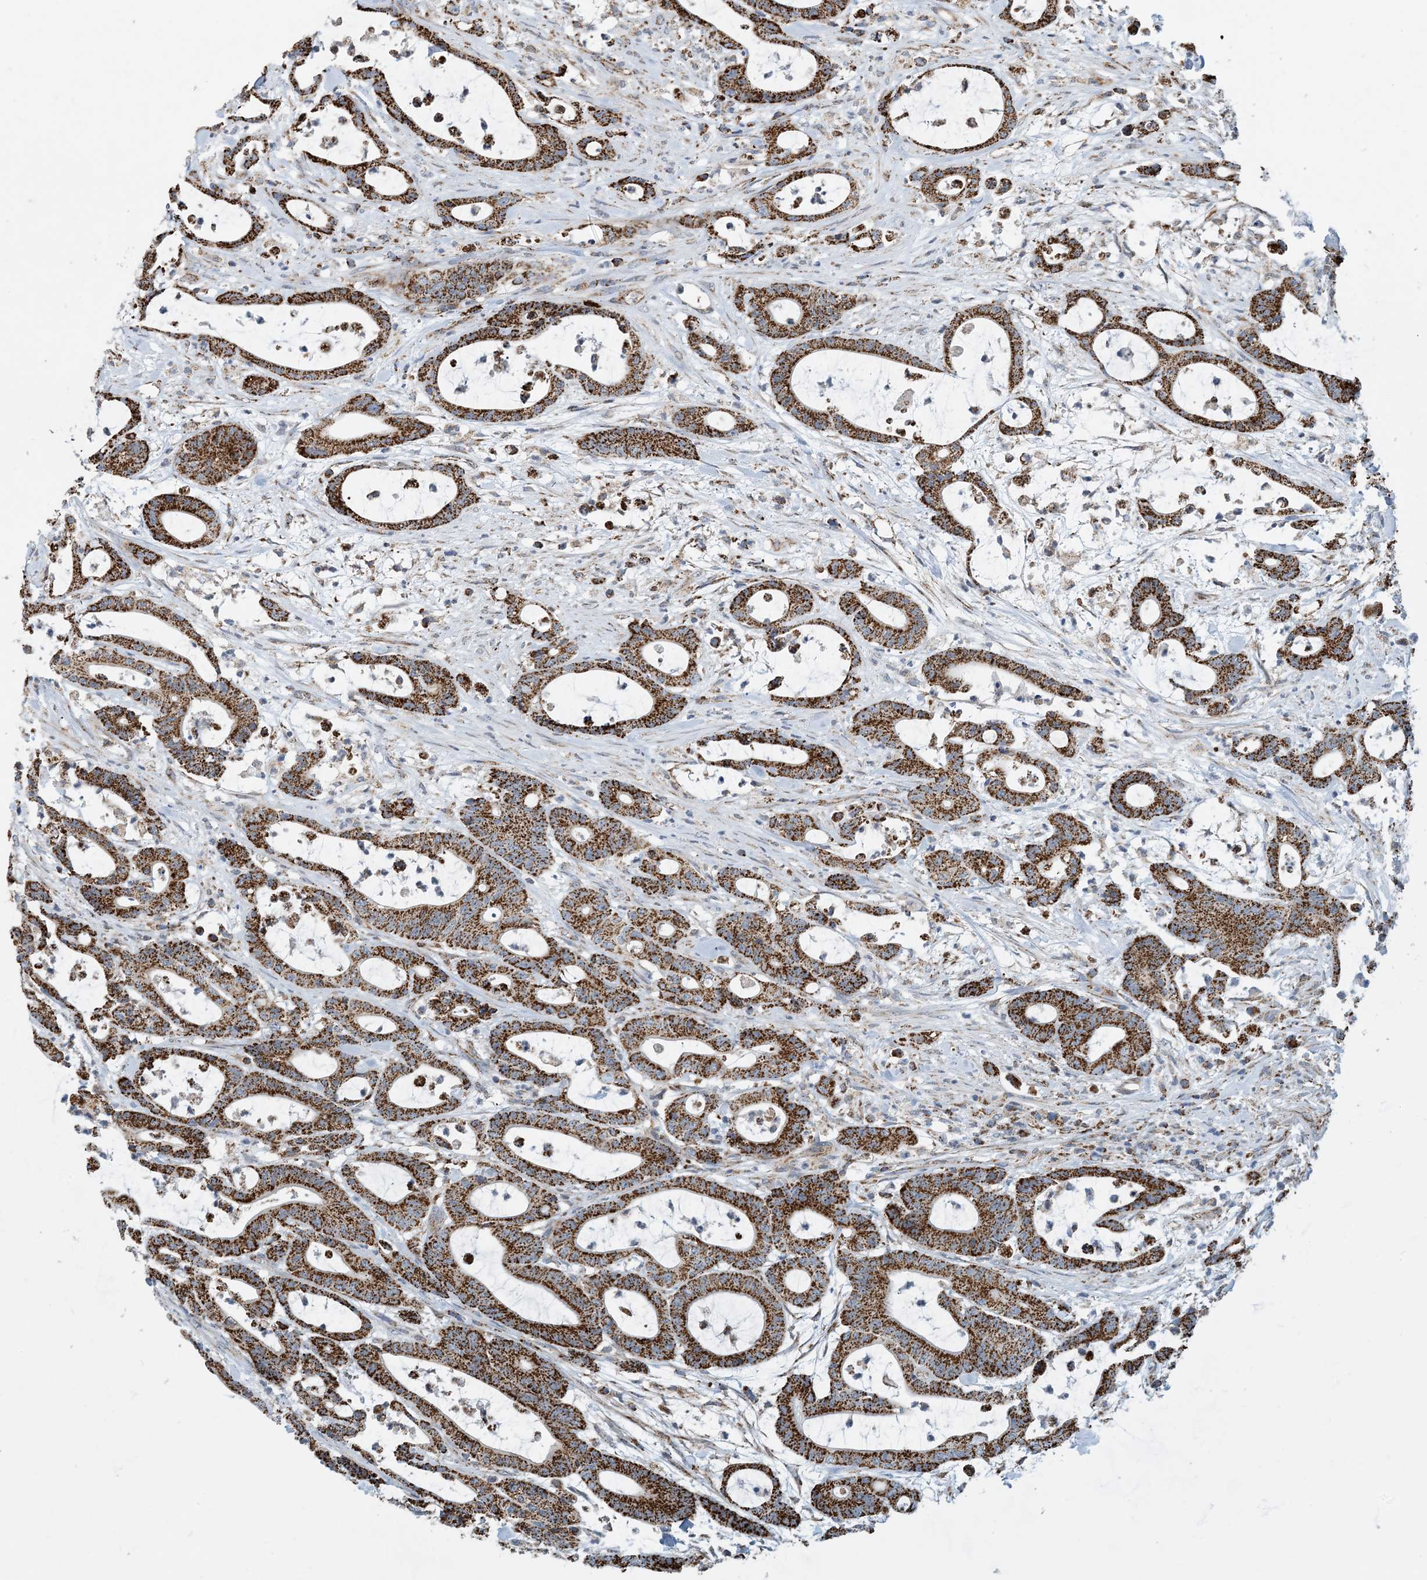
{"staining": {"intensity": "strong", "quantity": ">75%", "location": "cytoplasmic/membranous"}, "tissue": "colorectal cancer", "cell_type": "Tumor cells", "image_type": "cancer", "snomed": [{"axis": "morphology", "description": "Adenocarcinoma, NOS"}, {"axis": "topography", "description": "Colon"}], "caption": "Adenocarcinoma (colorectal) stained with a protein marker displays strong staining in tumor cells.", "gene": "PCDHGA1", "patient": {"sex": "female", "age": 84}}